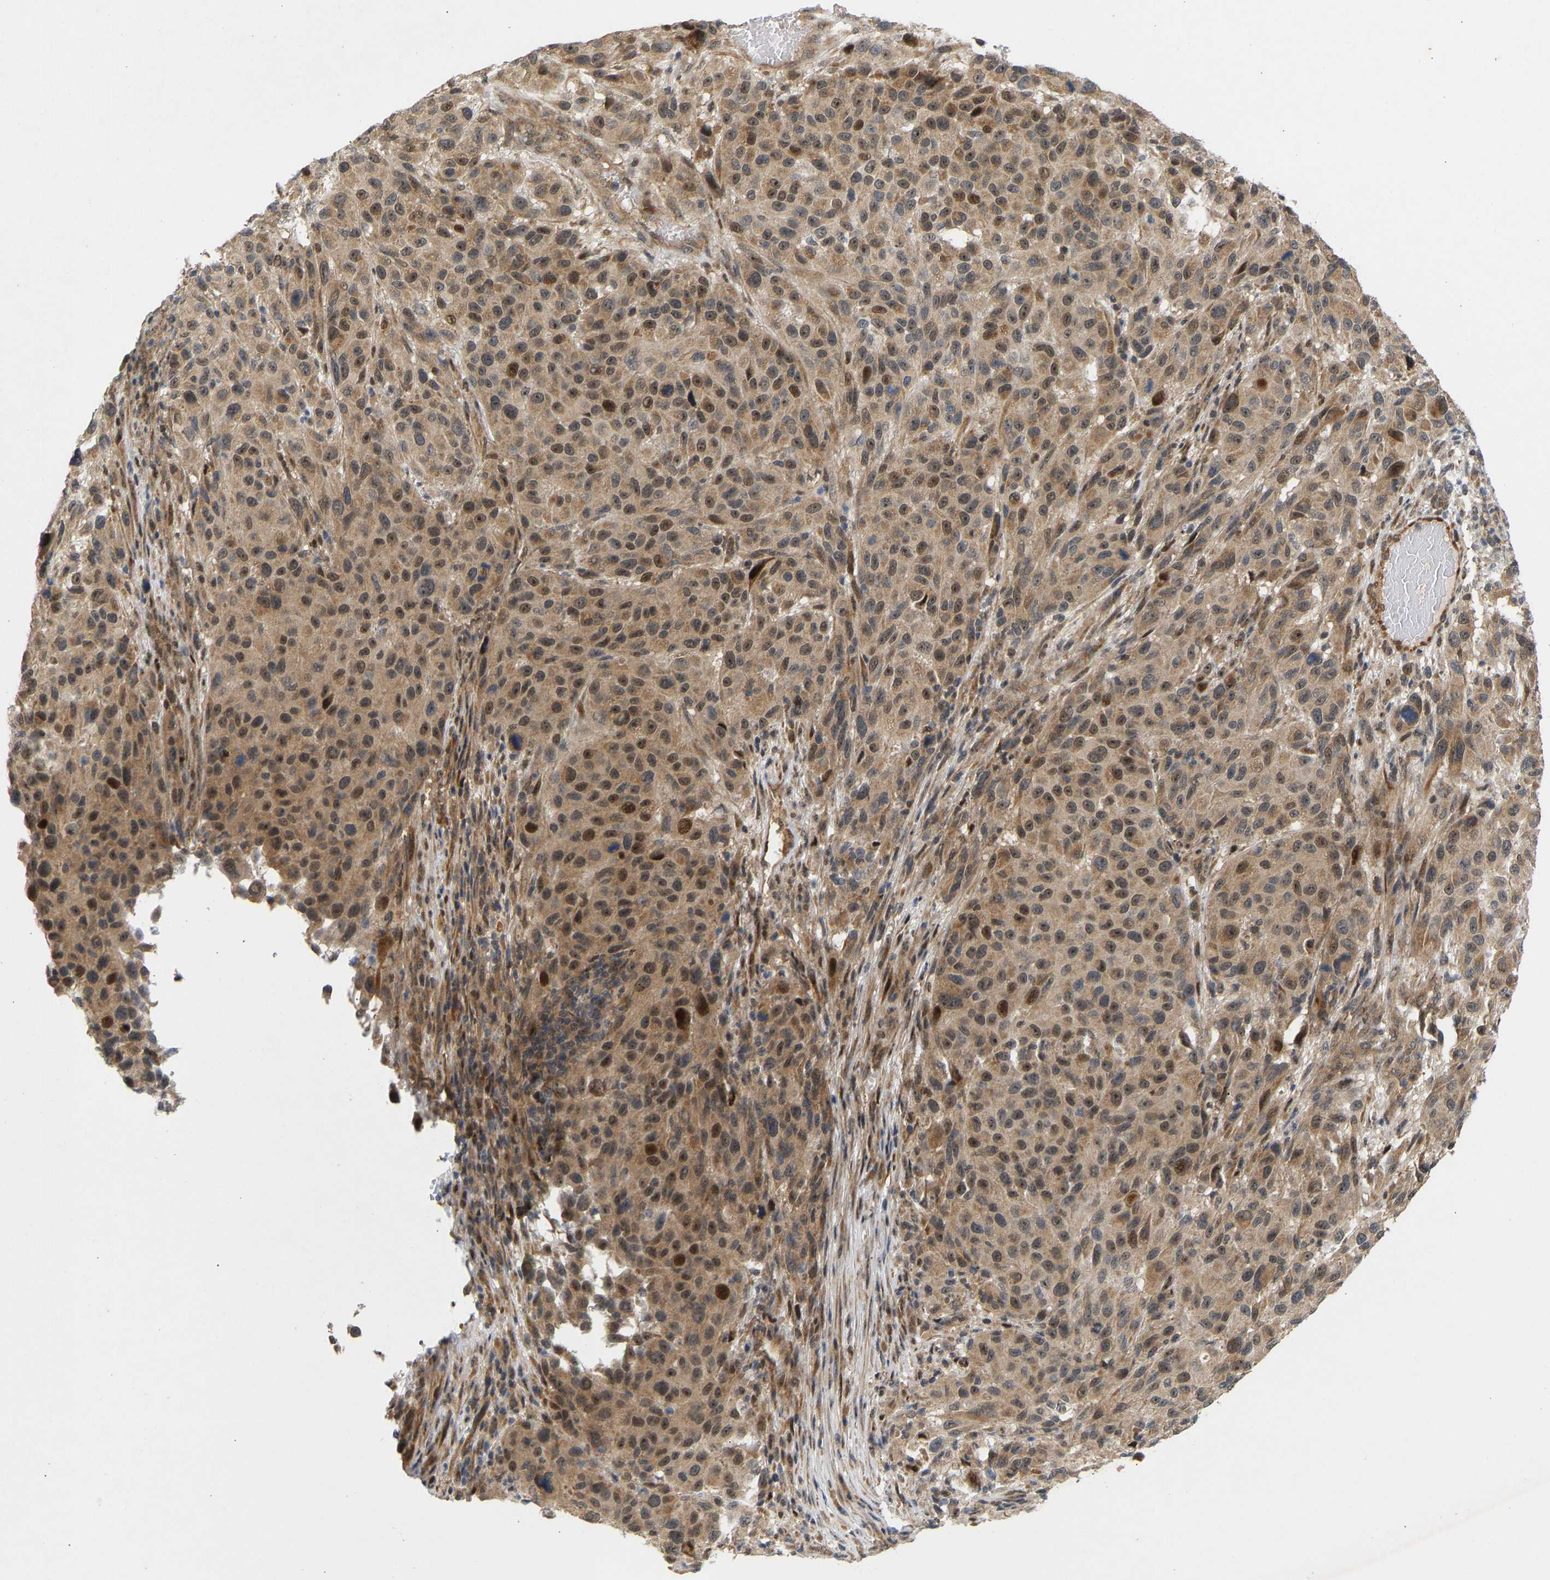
{"staining": {"intensity": "moderate", "quantity": ">75%", "location": "cytoplasmic/membranous,nuclear"}, "tissue": "melanoma", "cell_type": "Tumor cells", "image_type": "cancer", "snomed": [{"axis": "morphology", "description": "Malignant melanoma, Metastatic site"}, {"axis": "topography", "description": "Lymph node"}], "caption": "Protein staining of malignant melanoma (metastatic site) tissue shows moderate cytoplasmic/membranous and nuclear expression in approximately >75% of tumor cells. Nuclei are stained in blue.", "gene": "BAG1", "patient": {"sex": "male", "age": 61}}